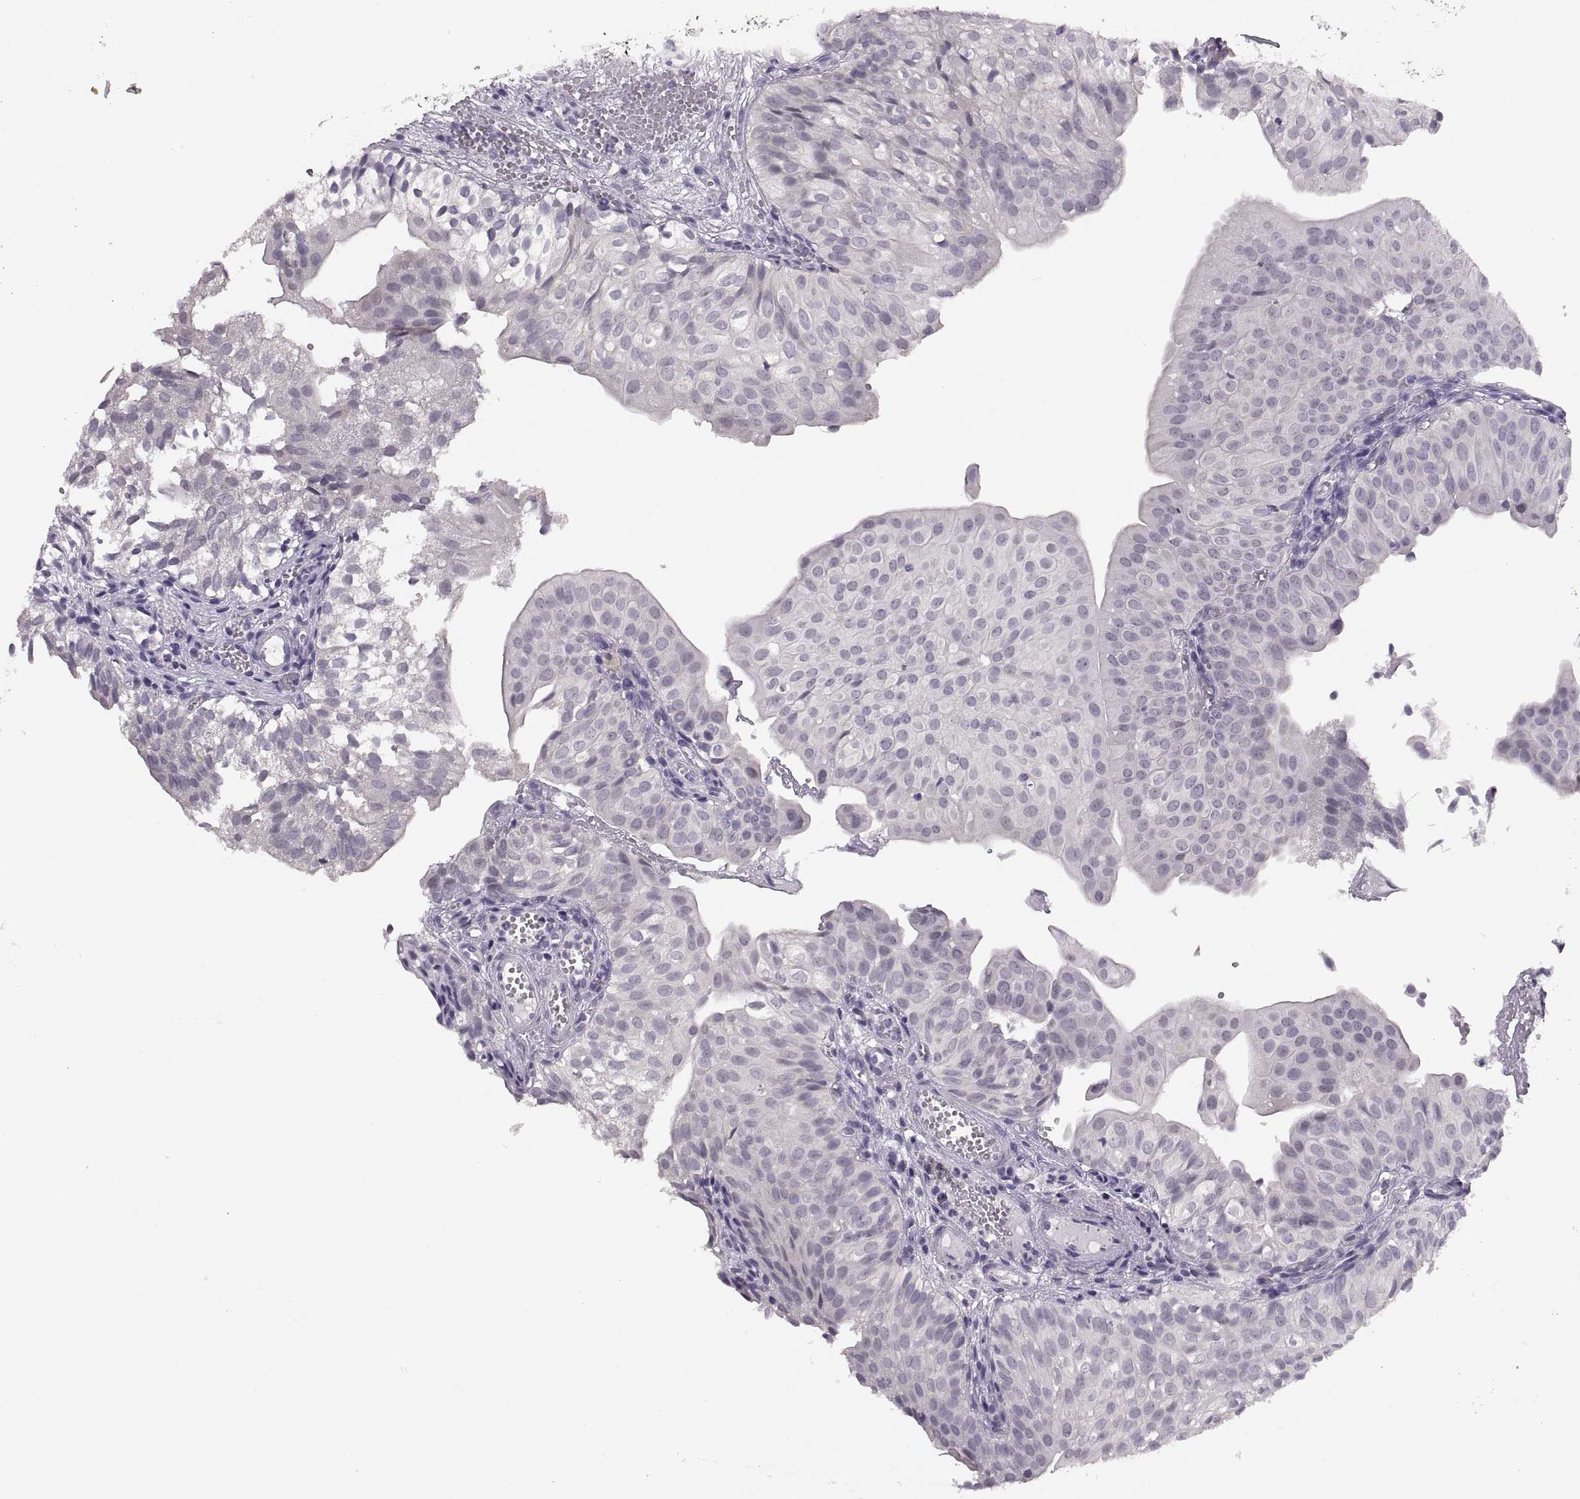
{"staining": {"intensity": "negative", "quantity": "none", "location": "none"}, "tissue": "urothelial cancer", "cell_type": "Tumor cells", "image_type": "cancer", "snomed": [{"axis": "morphology", "description": "Urothelial carcinoma, Low grade"}, {"axis": "topography", "description": "Urinary bladder"}], "caption": "Immunohistochemistry photomicrograph of human urothelial carcinoma (low-grade) stained for a protein (brown), which shows no positivity in tumor cells. Brightfield microscopy of IHC stained with DAB (3,3'-diaminobenzidine) (brown) and hematoxylin (blue), captured at high magnification.", "gene": "ADH6", "patient": {"sex": "male", "age": 72}}